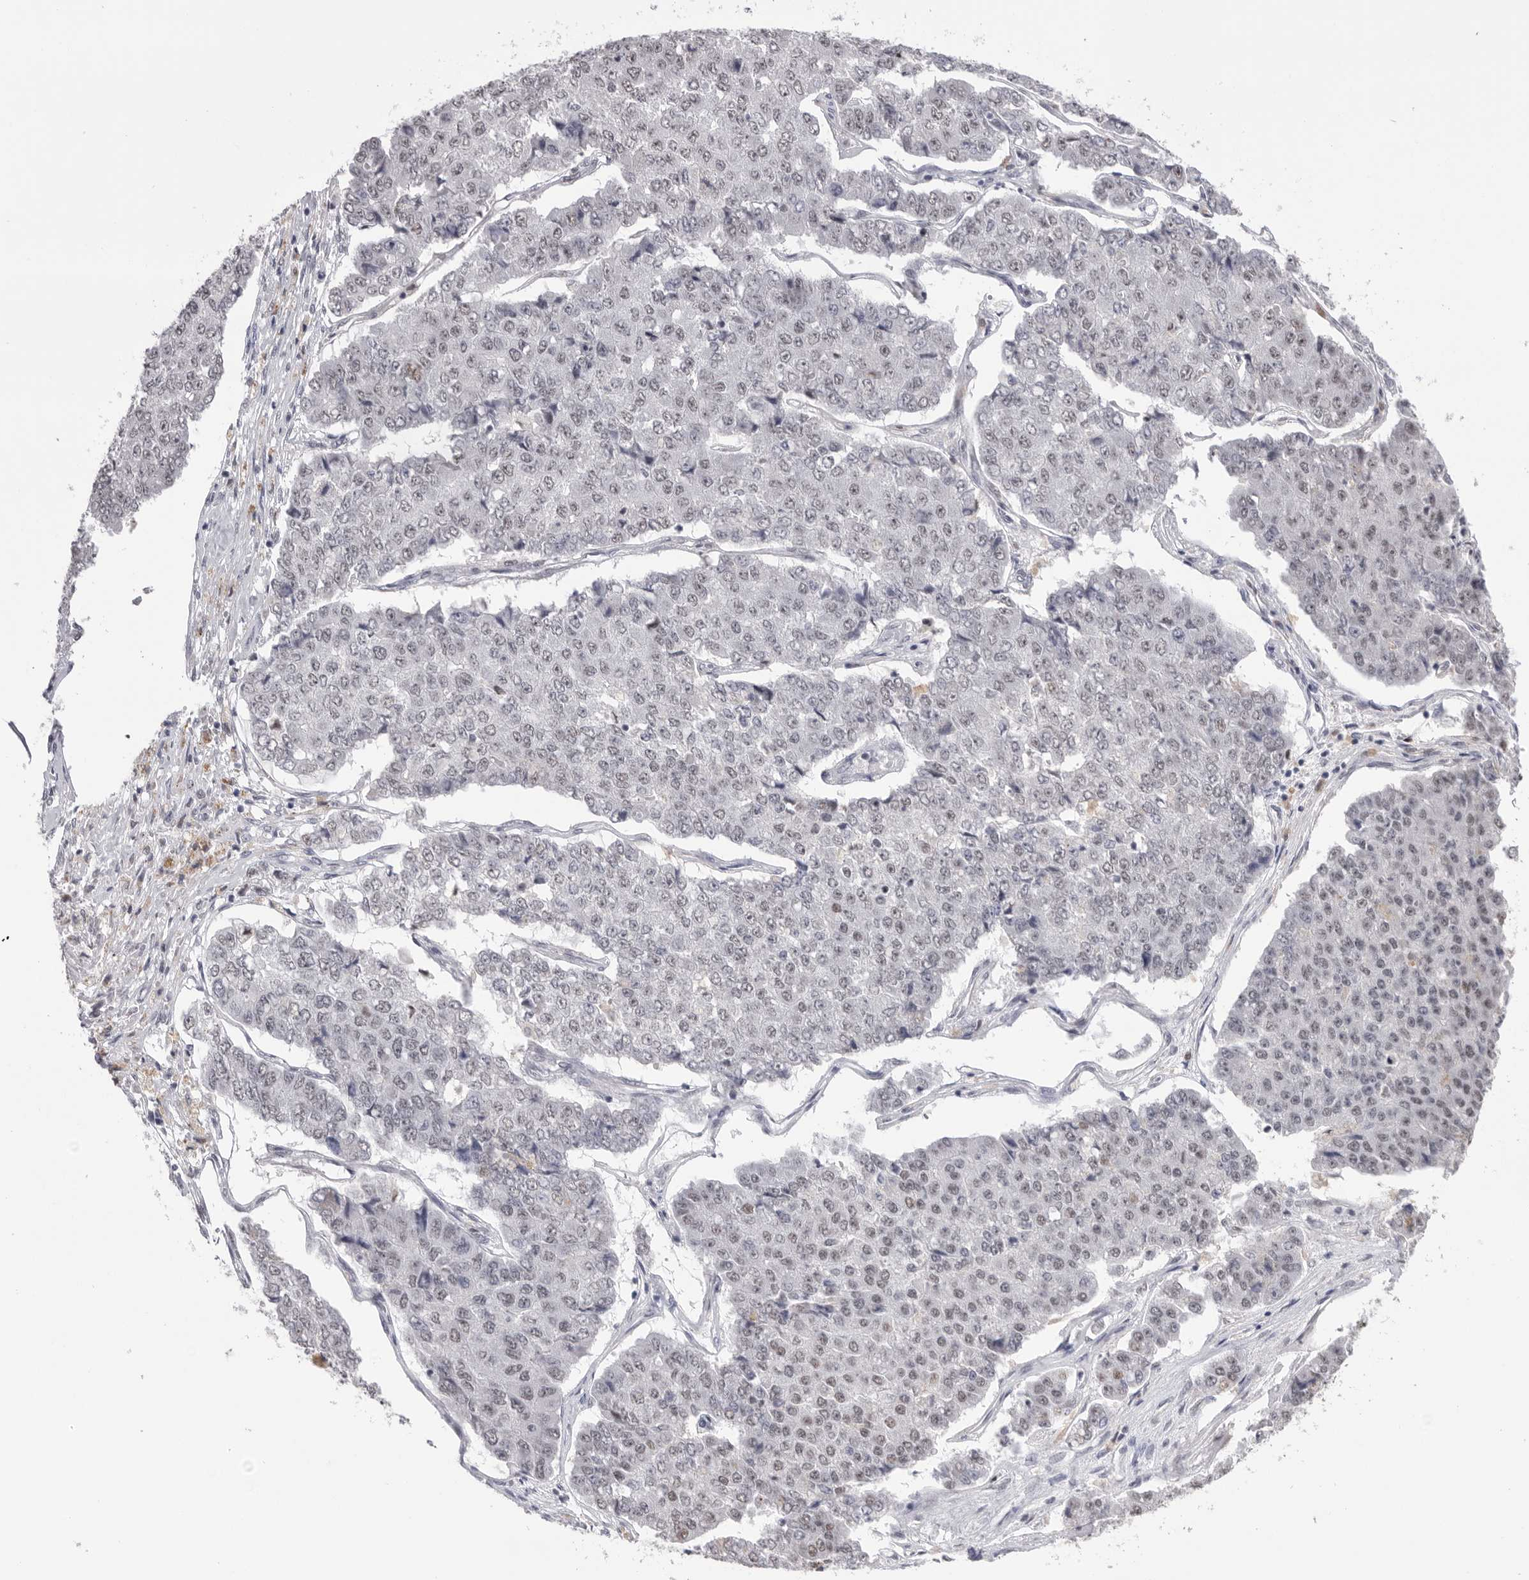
{"staining": {"intensity": "weak", "quantity": "<25%", "location": "nuclear"}, "tissue": "pancreatic cancer", "cell_type": "Tumor cells", "image_type": "cancer", "snomed": [{"axis": "morphology", "description": "Adenocarcinoma, NOS"}, {"axis": "topography", "description": "Pancreas"}], "caption": "An IHC photomicrograph of pancreatic adenocarcinoma is shown. There is no staining in tumor cells of pancreatic adenocarcinoma. Nuclei are stained in blue.", "gene": "BCLAF3", "patient": {"sex": "male", "age": 50}}